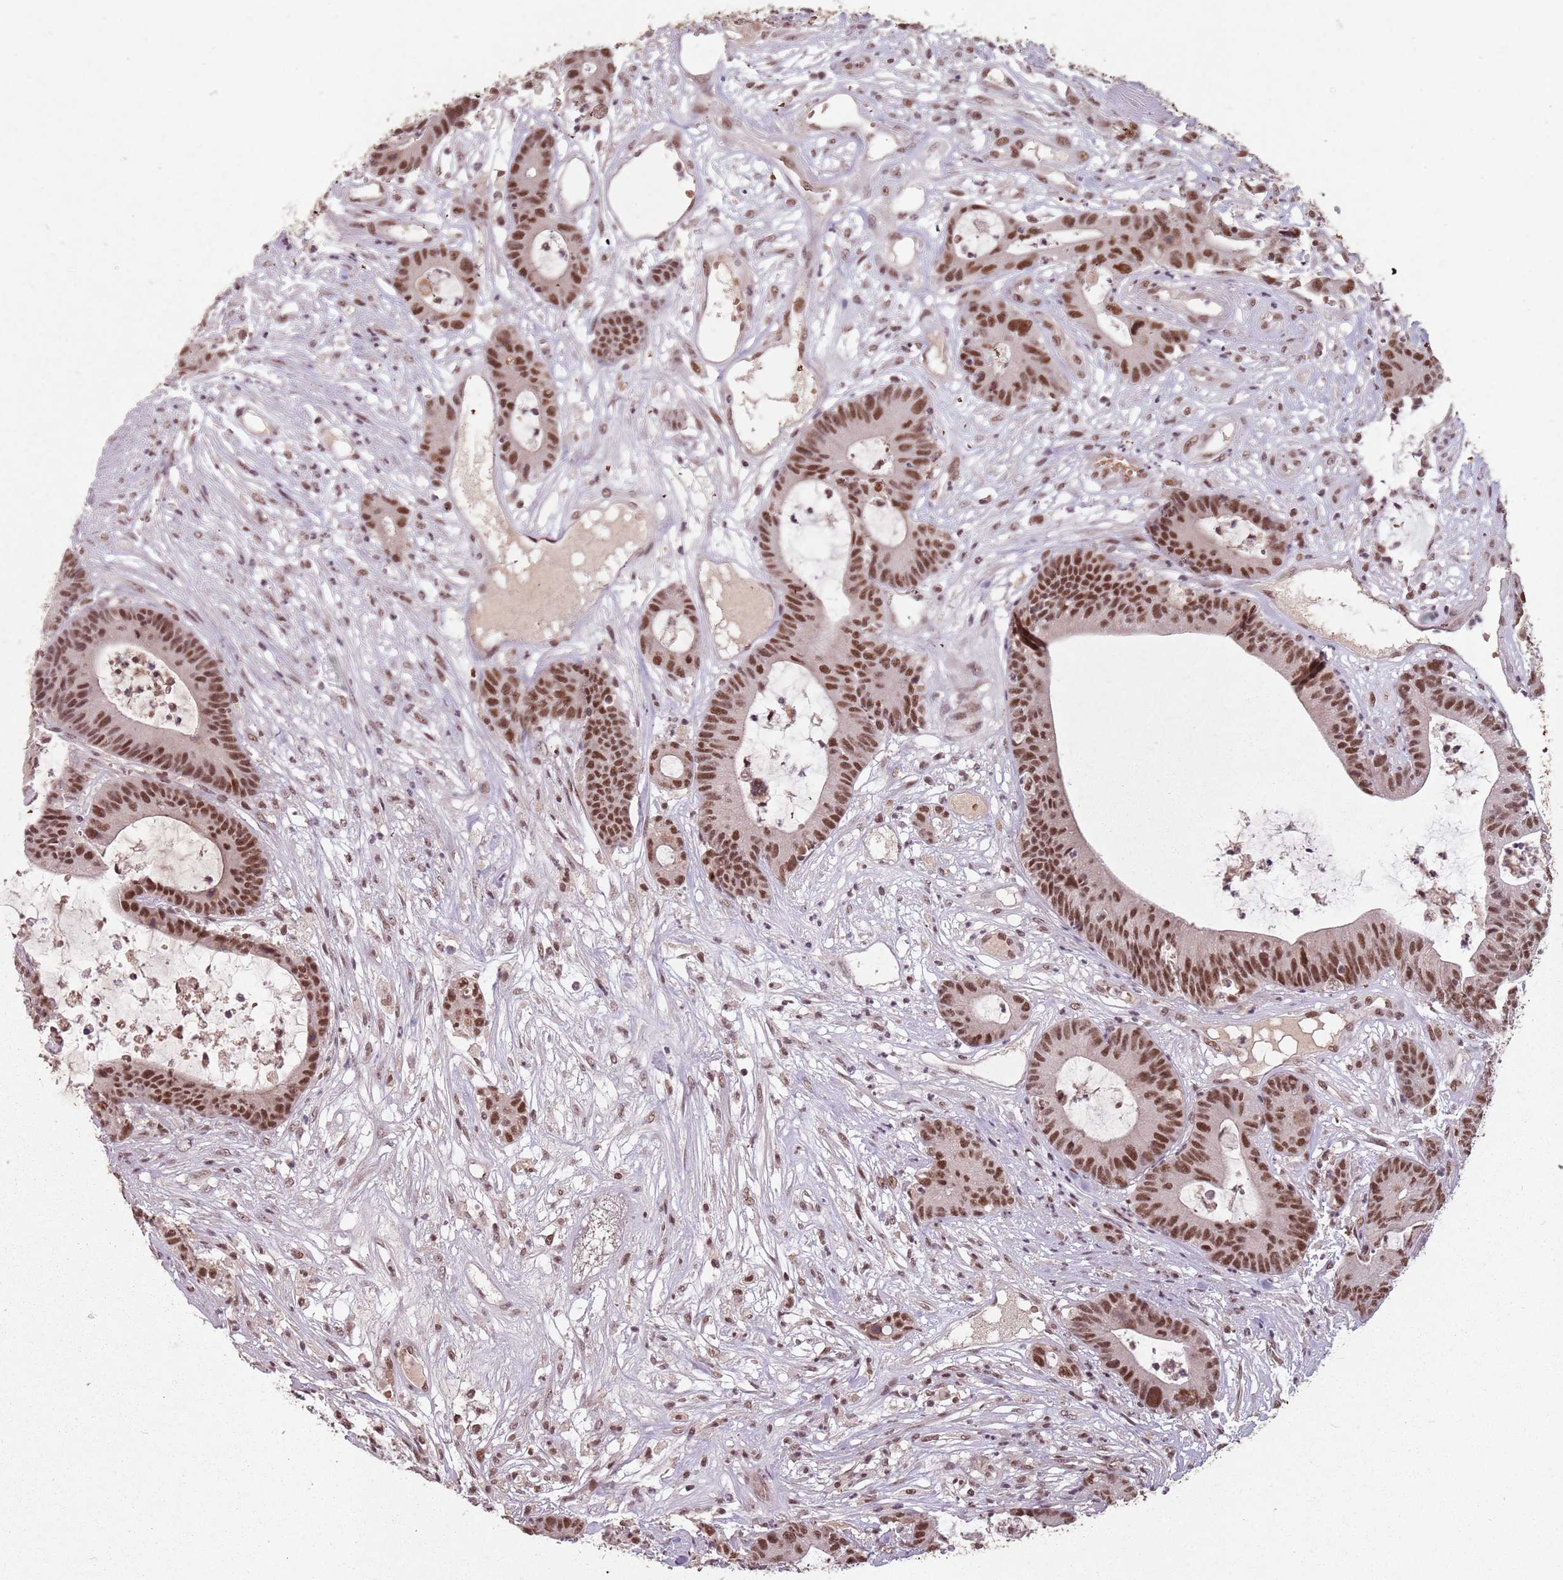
{"staining": {"intensity": "moderate", "quantity": ">75%", "location": "nuclear"}, "tissue": "colorectal cancer", "cell_type": "Tumor cells", "image_type": "cancer", "snomed": [{"axis": "morphology", "description": "Adenocarcinoma, NOS"}, {"axis": "topography", "description": "Colon"}], "caption": "Immunohistochemistry (IHC) image of adenocarcinoma (colorectal) stained for a protein (brown), which shows medium levels of moderate nuclear staining in about >75% of tumor cells.", "gene": "NCBP1", "patient": {"sex": "female", "age": 84}}